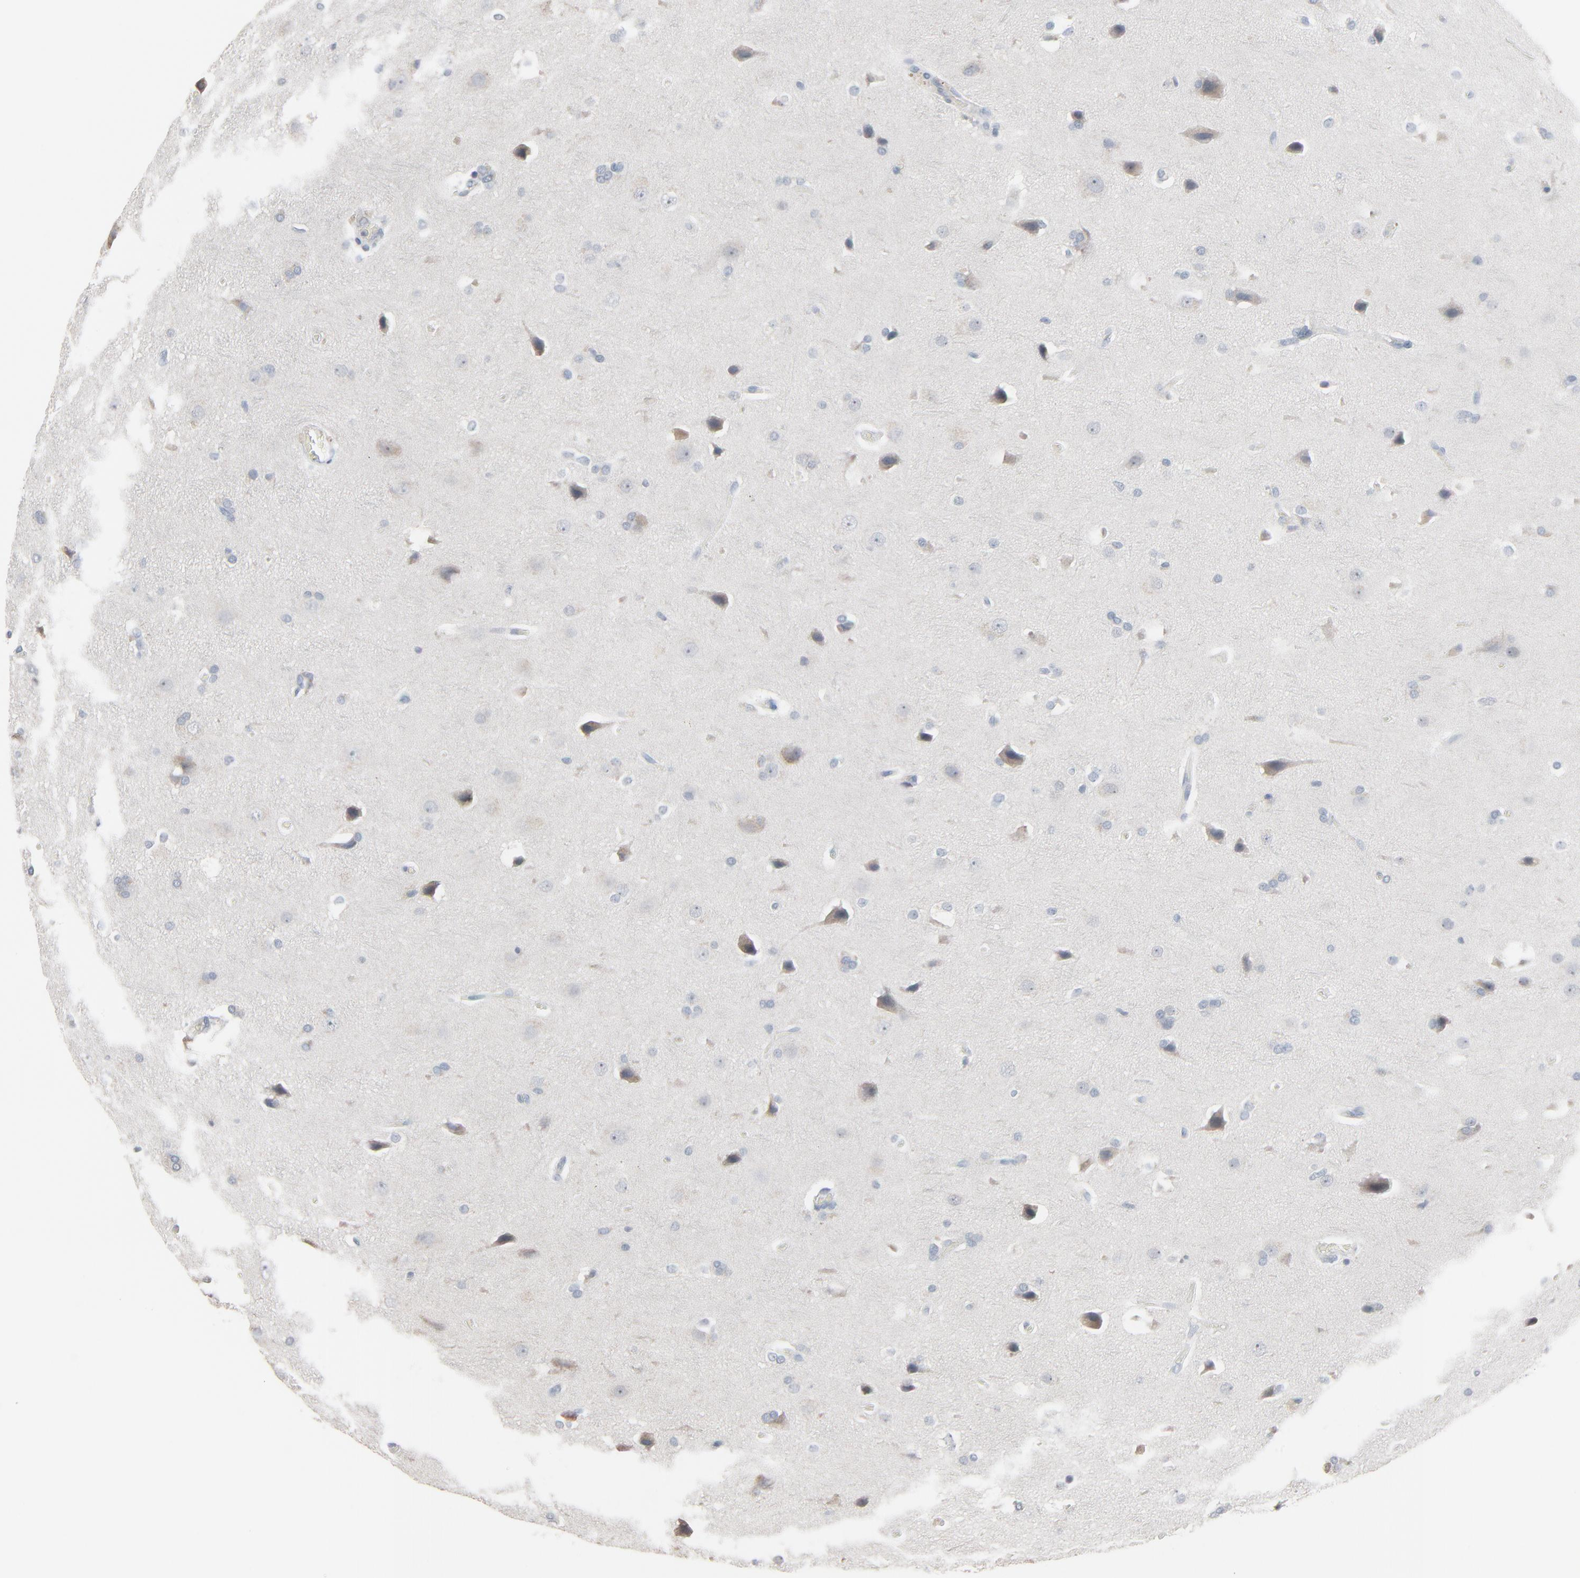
{"staining": {"intensity": "negative", "quantity": "none", "location": "none"}, "tissue": "glioma", "cell_type": "Tumor cells", "image_type": "cancer", "snomed": [{"axis": "morphology", "description": "Glioma, malignant, Low grade"}, {"axis": "topography", "description": "Cerebral cortex"}], "caption": "Tumor cells are negative for protein expression in human malignant low-grade glioma.", "gene": "SAGE1", "patient": {"sex": "female", "age": 47}}